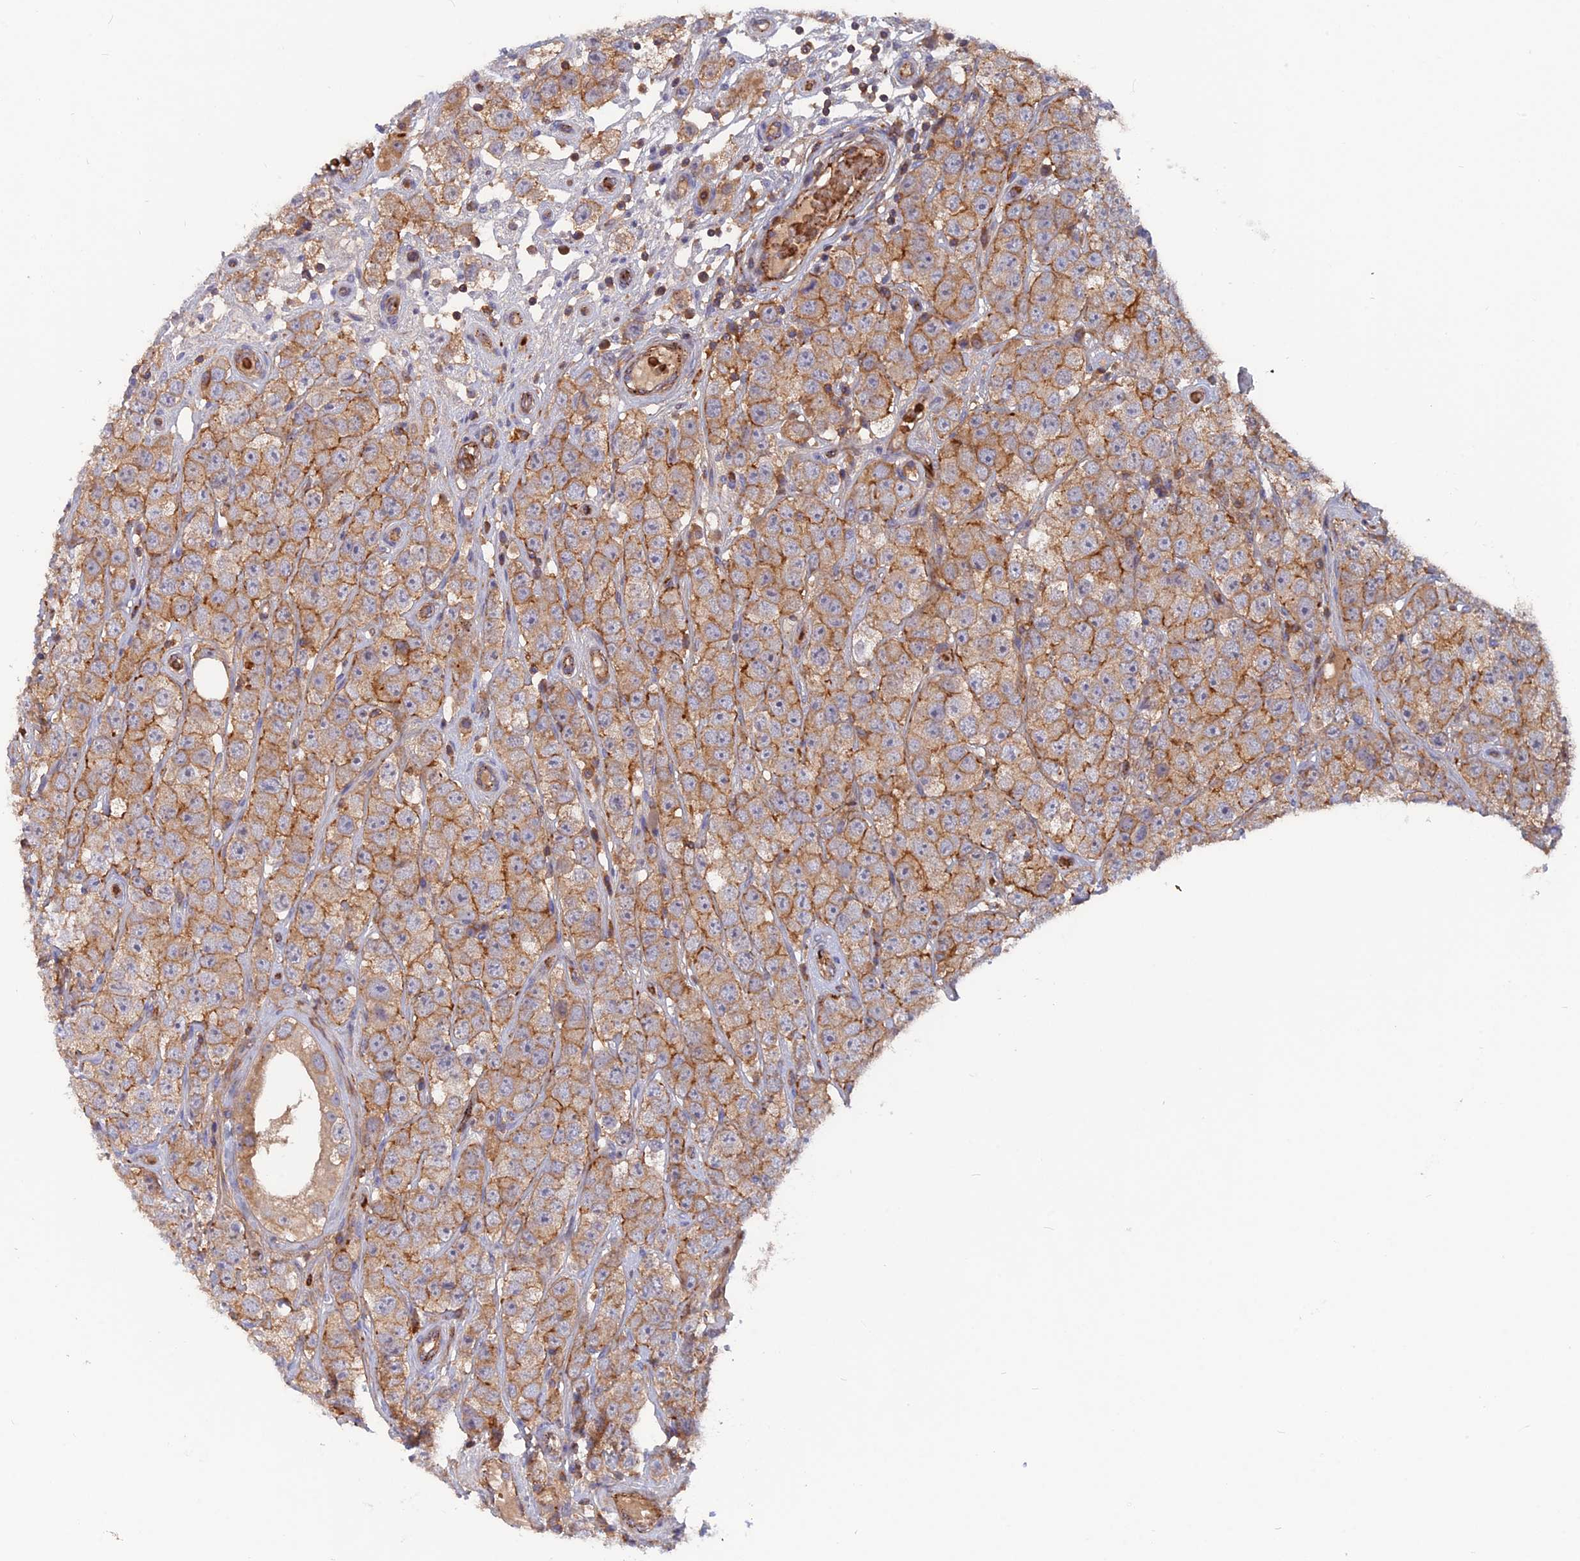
{"staining": {"intensity": "moderate", "quantity": ">75%", "location": "cytoplasmic/membranous"}, "tissue": "testis cancer", "cell_type": "Tumor cells", "image_type": "cancer", "snomed": [{"axis": "morphology", "description": "Seminoma, NOS"}, {"axis": "topography", "description": "Testis"}], "caption": "An immunohistochemistry photomicrograph of neoplastic tissue is shown. Protein staining in brown labels moderate cytoplasmic/membranous positivity in testis seminoma within tumor cells.", "gene": "CPNE7", "patient": {"sex": "male", "age": 28}}